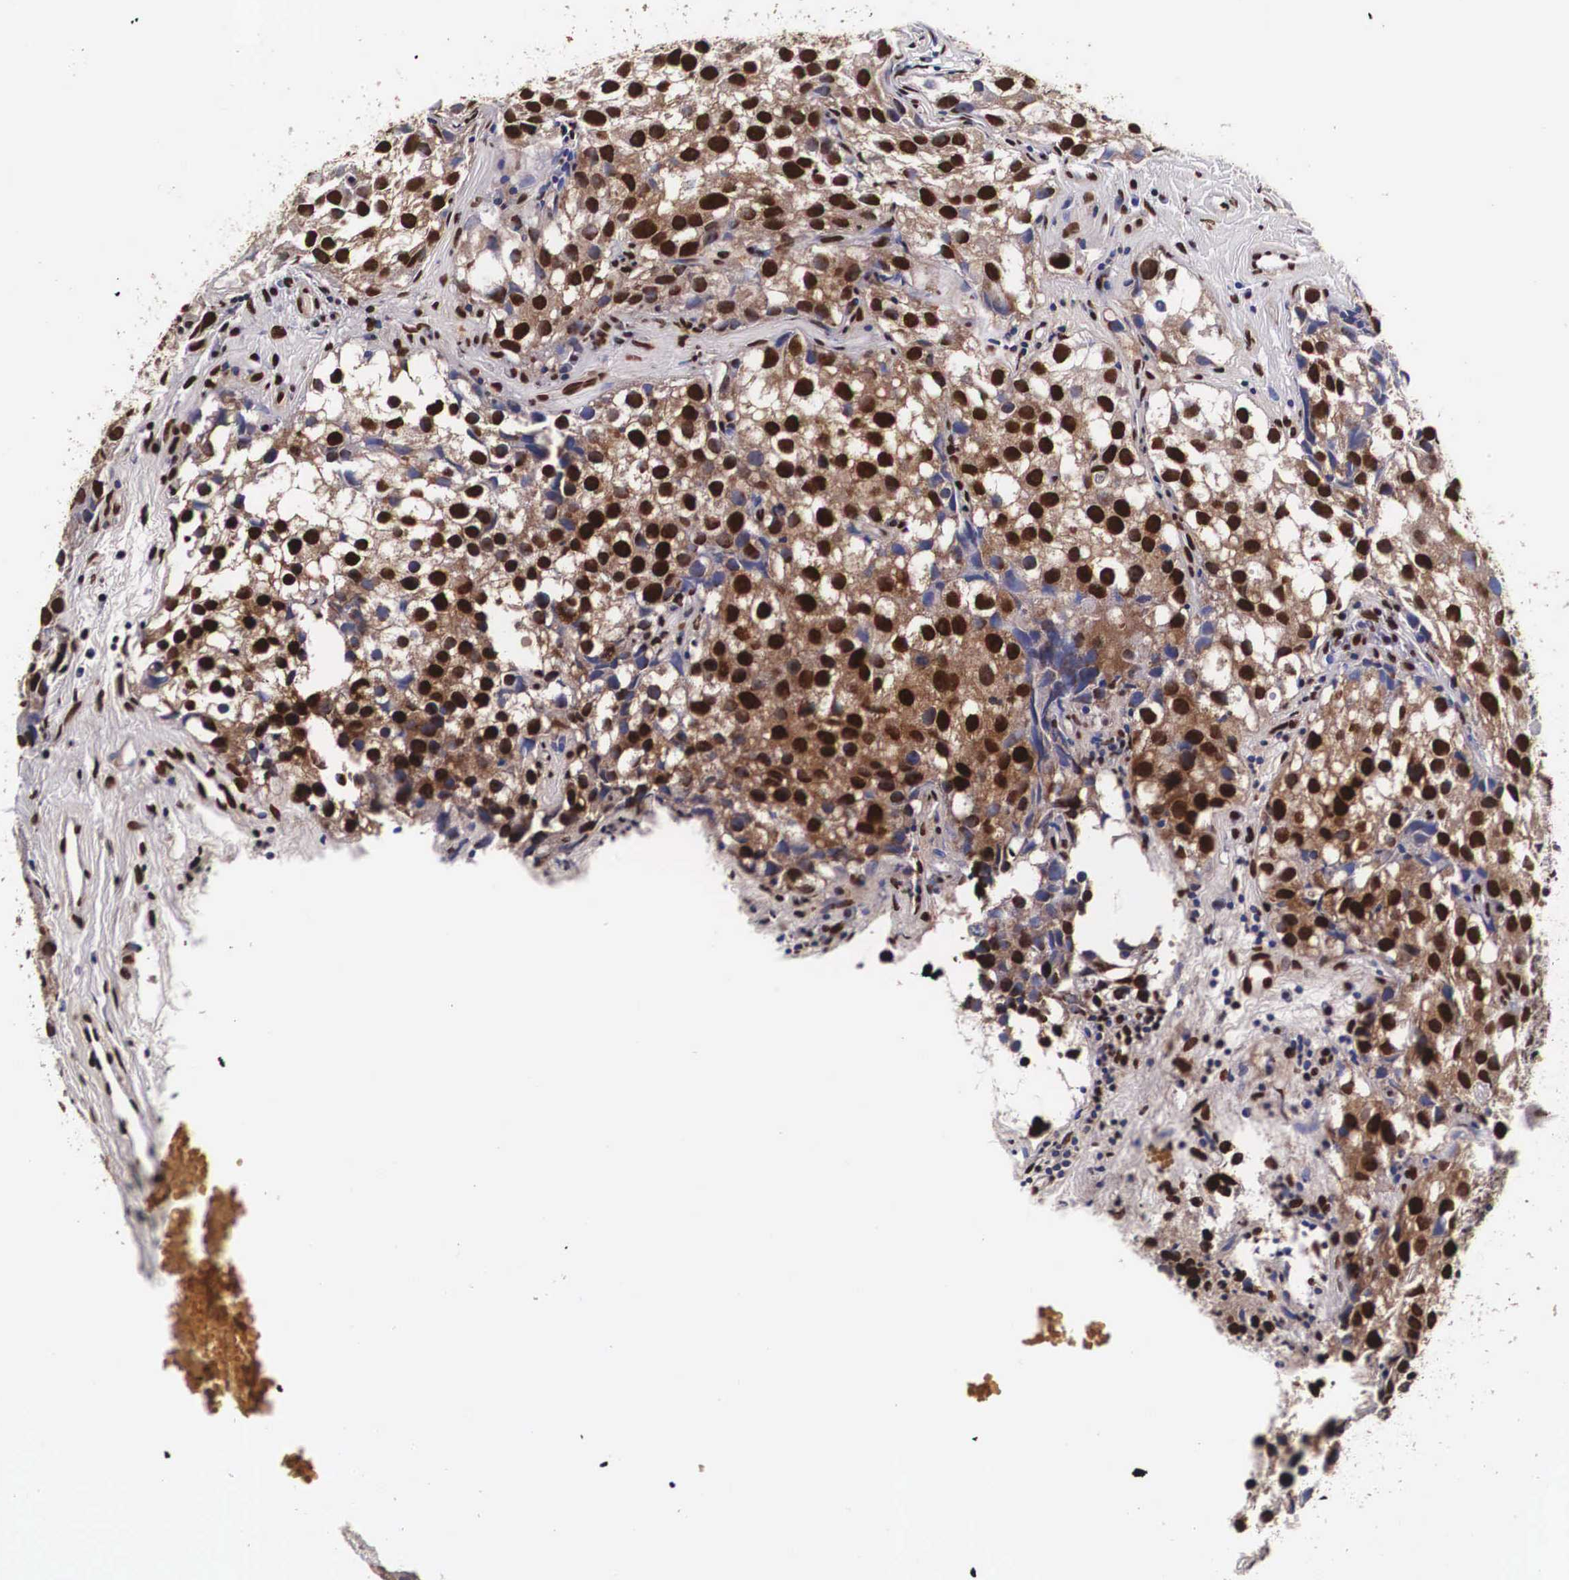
{"staining": {"intensity": "strong", "quantity": ">75%", "location": "nuclear"}, "tissue": "testis cancer", "cell_type": "Tumor cells", "image_type": "cancer", "snomed": [{"axis": "morphology", "description": "Seminoma, NOS"}, {"axis": "topography", "description": "Testis"}], "caption": "A high-resolution histopathology image shows immunohistochemistry staining of testis cancer (seminoma), which reveals strong nuclear positivity in about >75% of tumor cells.", "gene": "PABPN1", "patient": {"sex": "male", "age": 39}}